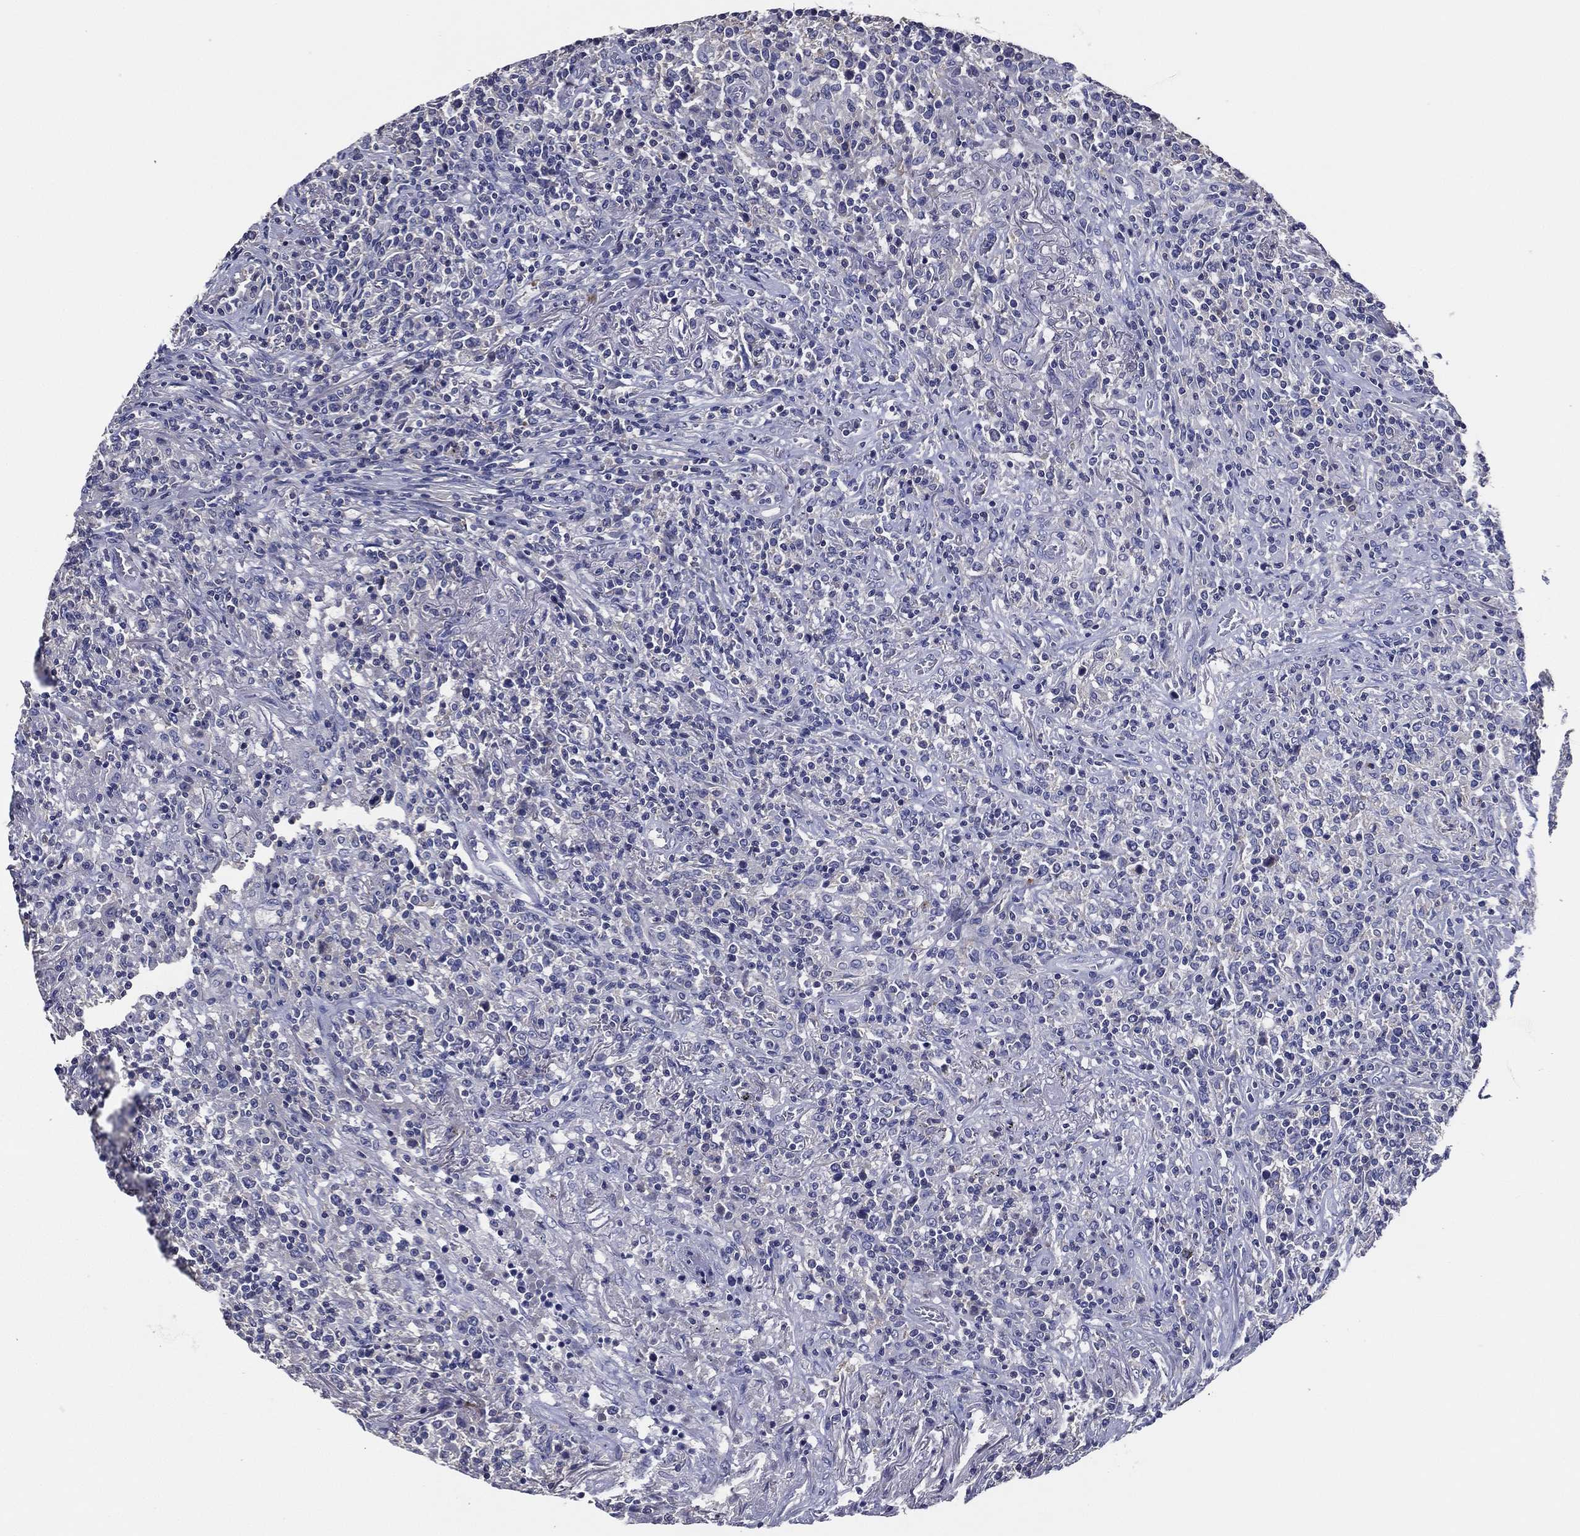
{"staining": {"intensity": "negative", "quantity": "none", "location": "none"}, "tissue": "lymphoma", "cell_type": "Tumor cells", "image_type": "cancer", "snomed": [{"axis": "morphology", "description": "Malignant lymphoma, non-Hodgkin's type, High grade"}, {"axis": "topography", "description": "Lung"}], "caption": "Immunohistochemistry (IHC) of human lymphoma displays no staining in tumor cells.", "gene": "TFAP2A", "patient": {"sex": "male", "age": 79}}